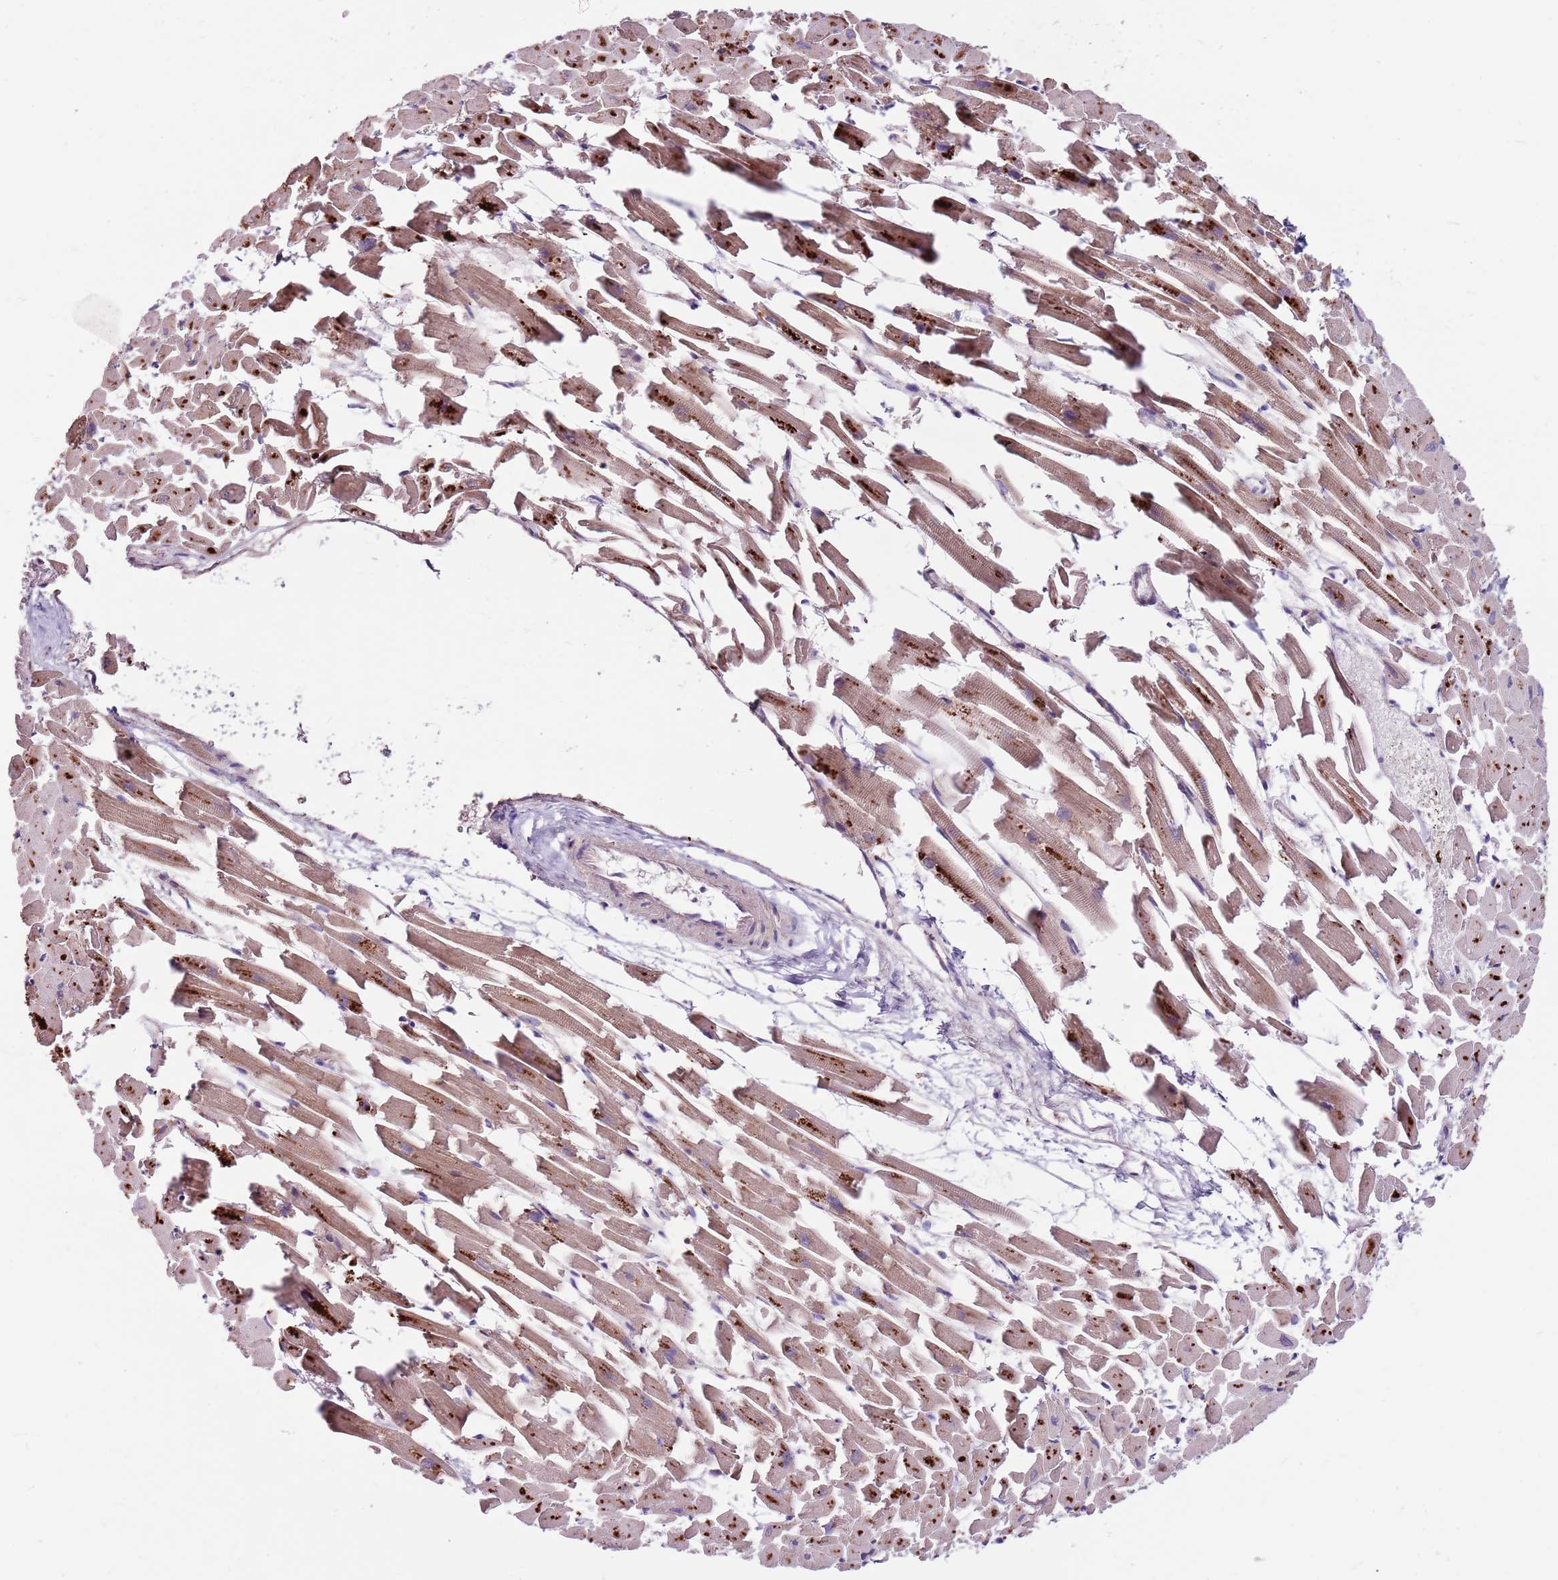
{"staining": {"intensity": "moderate", "quantity": ">75%", "location": "cytoplasmic/membranous"}, "tissue": "heart muscle", "cell_type": "Cardiomyocytes", "image_type": "normal", "snomed": [{"axis": "morphology", "description": "Normal tissue, NOS"}, {"axis": "topography", "description": "Heart"}], "caption": "DAB (3,3'-diaminobenzidine) immunohistochemical staining of benign heart muscle demonstrates moderate cytoplasmic/membranous protein expression in approximately >75% of cardiomyocytes.", "gene": "SMG1", "patient": {"sex": "female", "age": 64}}